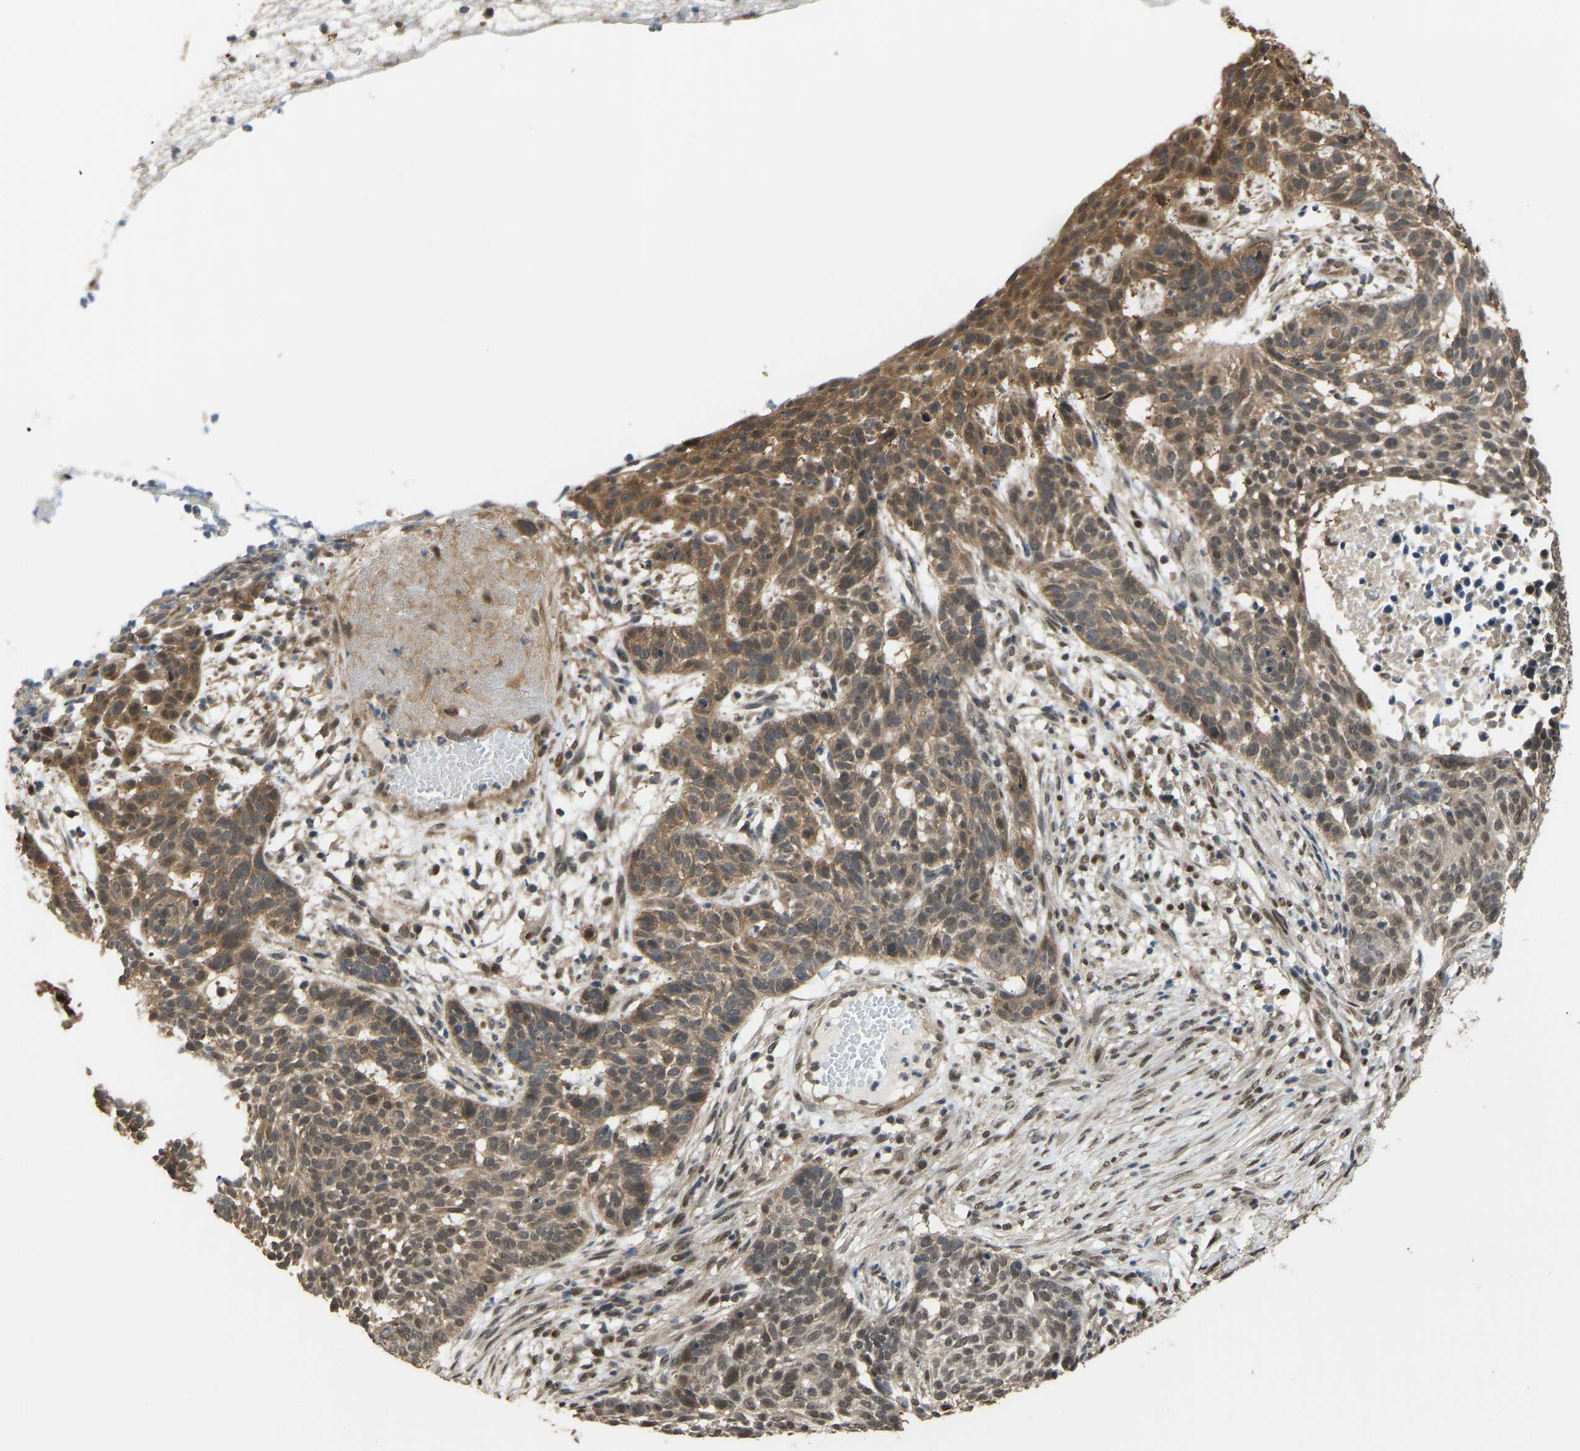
{"staining": {"intensity": "moderate", "quantity": ">75%", "location": "cytoplasmic/membranous,nuclear"}, "tissue": "skin cancer", "cell_type": "Tumor cells", "image_type": "cancer", "snomed": [{"axis": "morphology", "description": "Basal cell carcinoma"}, {"axis": "topography", "description": "Skin"}], "caption": "Human skin cancer stained with a protein marker displays moderate staining in tumor cells.", "gene": "KPNA6", "patient": {"sex": "male", "age": 85}}